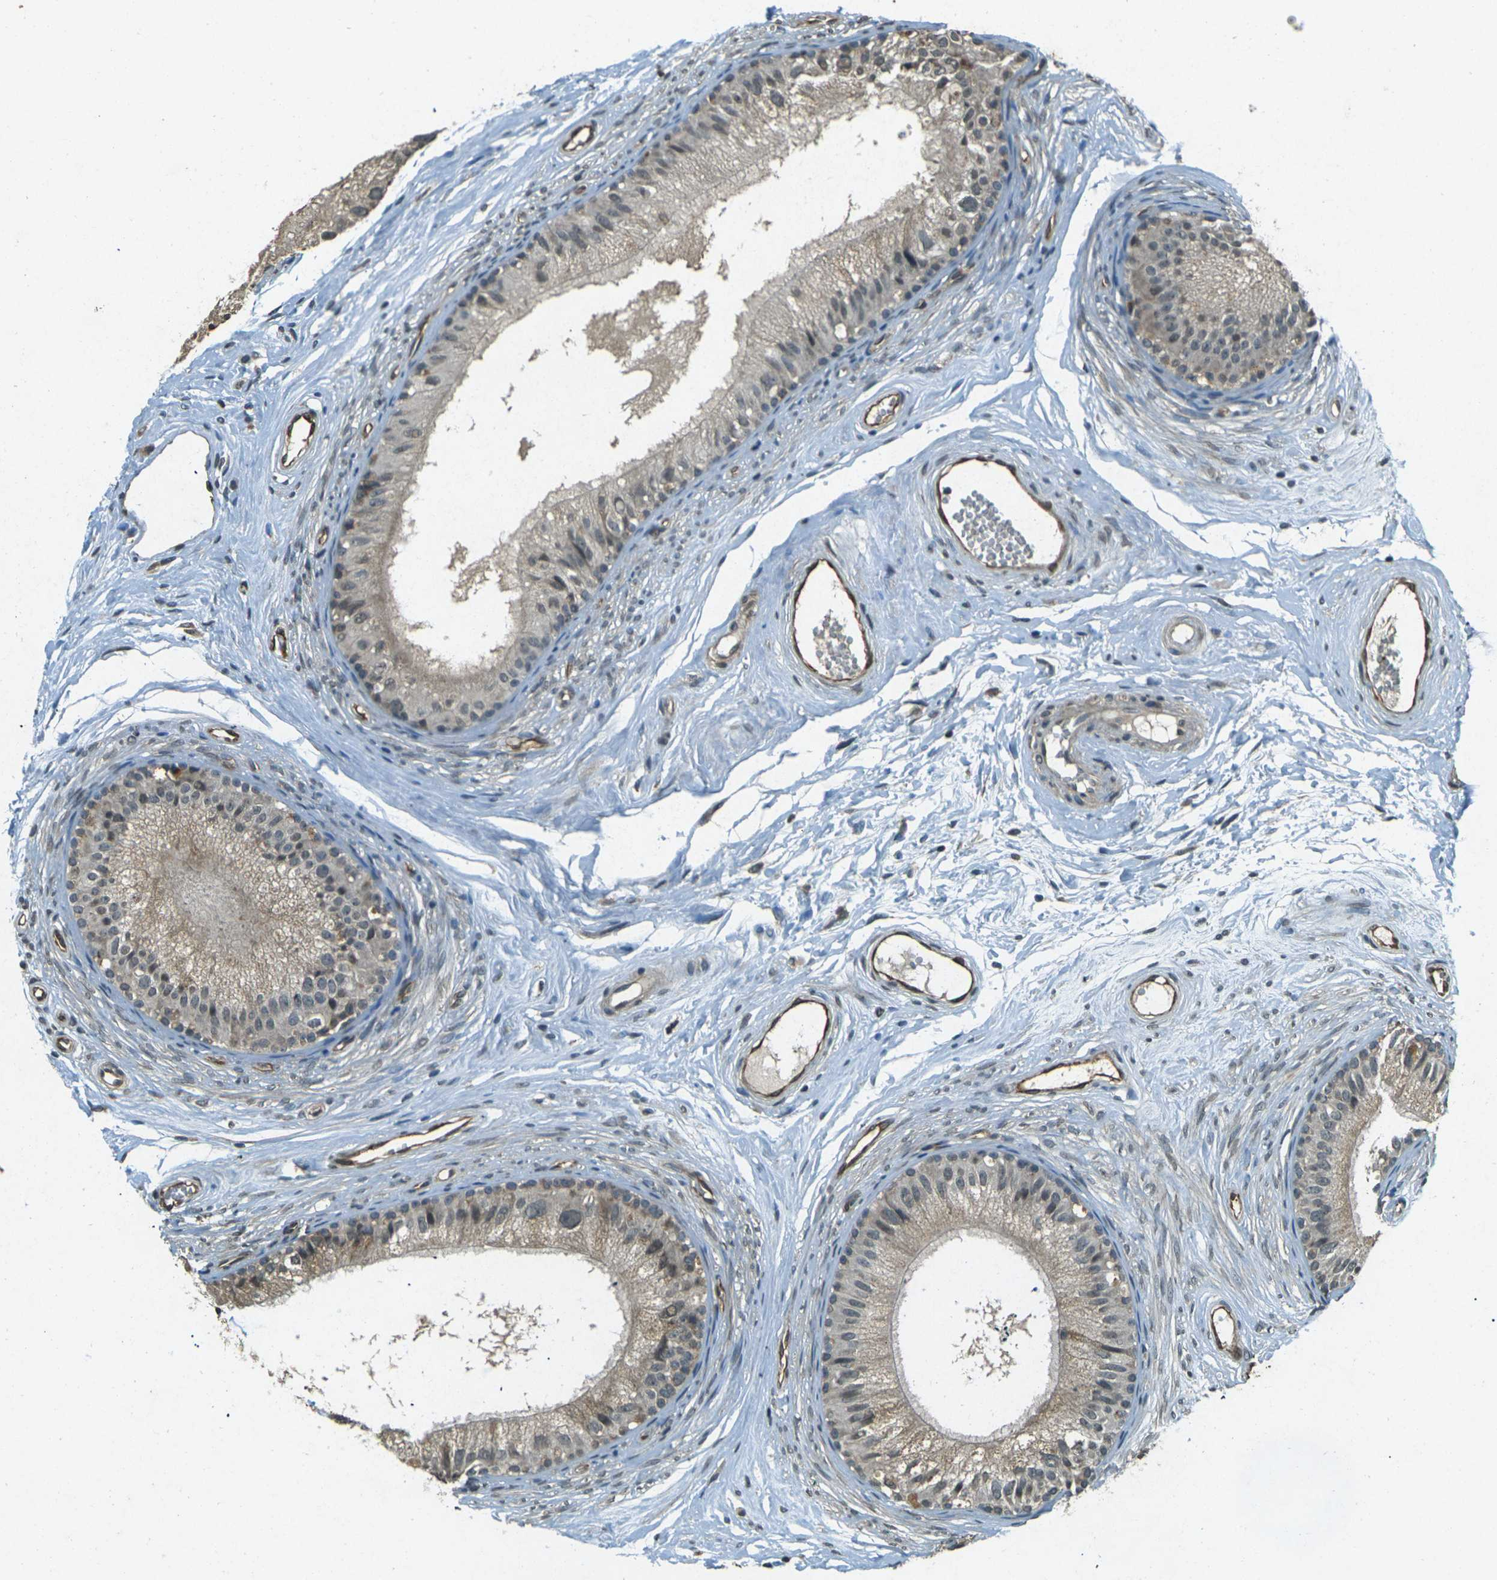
{"staining": {"intensity": "moderate", "quantity": ">75%", "location": "cytoplasmic/membranous"}, "tissue": "epididymis", "cell_type": "Glandular cells", "image_type": "normal", "snomed": [{"axis": "morphology", "description": "Normal tissue, NOS"}, {"axis": "topography", "description": "Epididymis"}], "caption": "Brown immunohistochemical staining in benign human epididymis demonstrates moderate cytoplasmic/membranous staining in approximately >75% of glandular cells. (DAB IHC, brown staining for protein, blue staining for nuclei).", "gene": "PDE2A", "patient": {"sex": "male", "age": 56}}